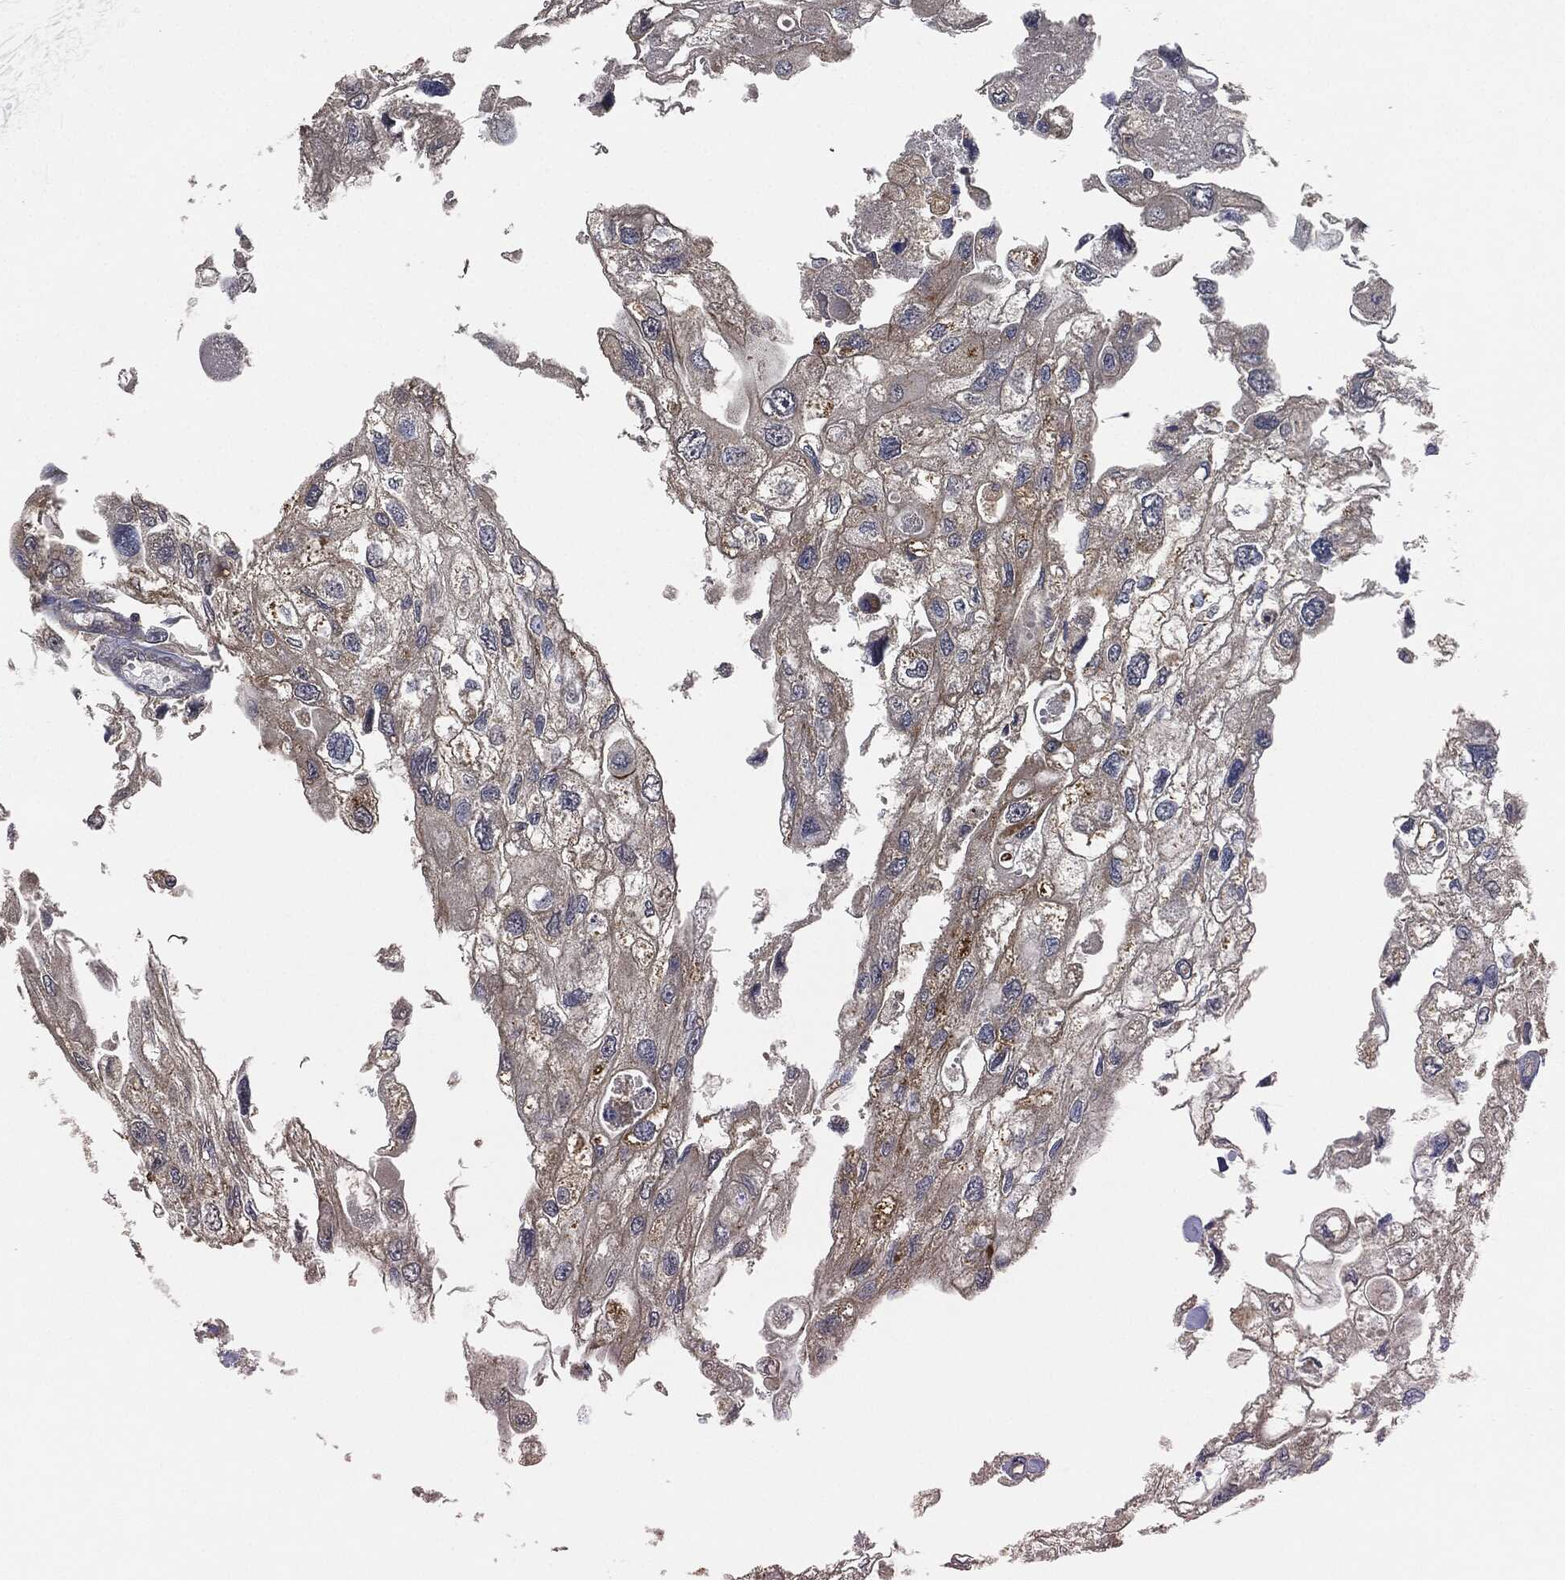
{"staining": {"intensity": "weak", "quantity": "<25%", "location": "cytoplasmic/membranous"}, "tissue": "urothelial cancer", "cell_type": "Tumor cells", "image_type": "cancer", "snomed": [{"axis": "morphology", "description": "Urothelial carcinoma, High grade"}, {"axis": "topography", "description": "Urinary bladder"}], "caption": "Immunohistochemical staining of human urothelial cancer shows no significant expression in tumor cells.", "gene": "ERBIN", "patient": {"sex": "male", "age": 59}}